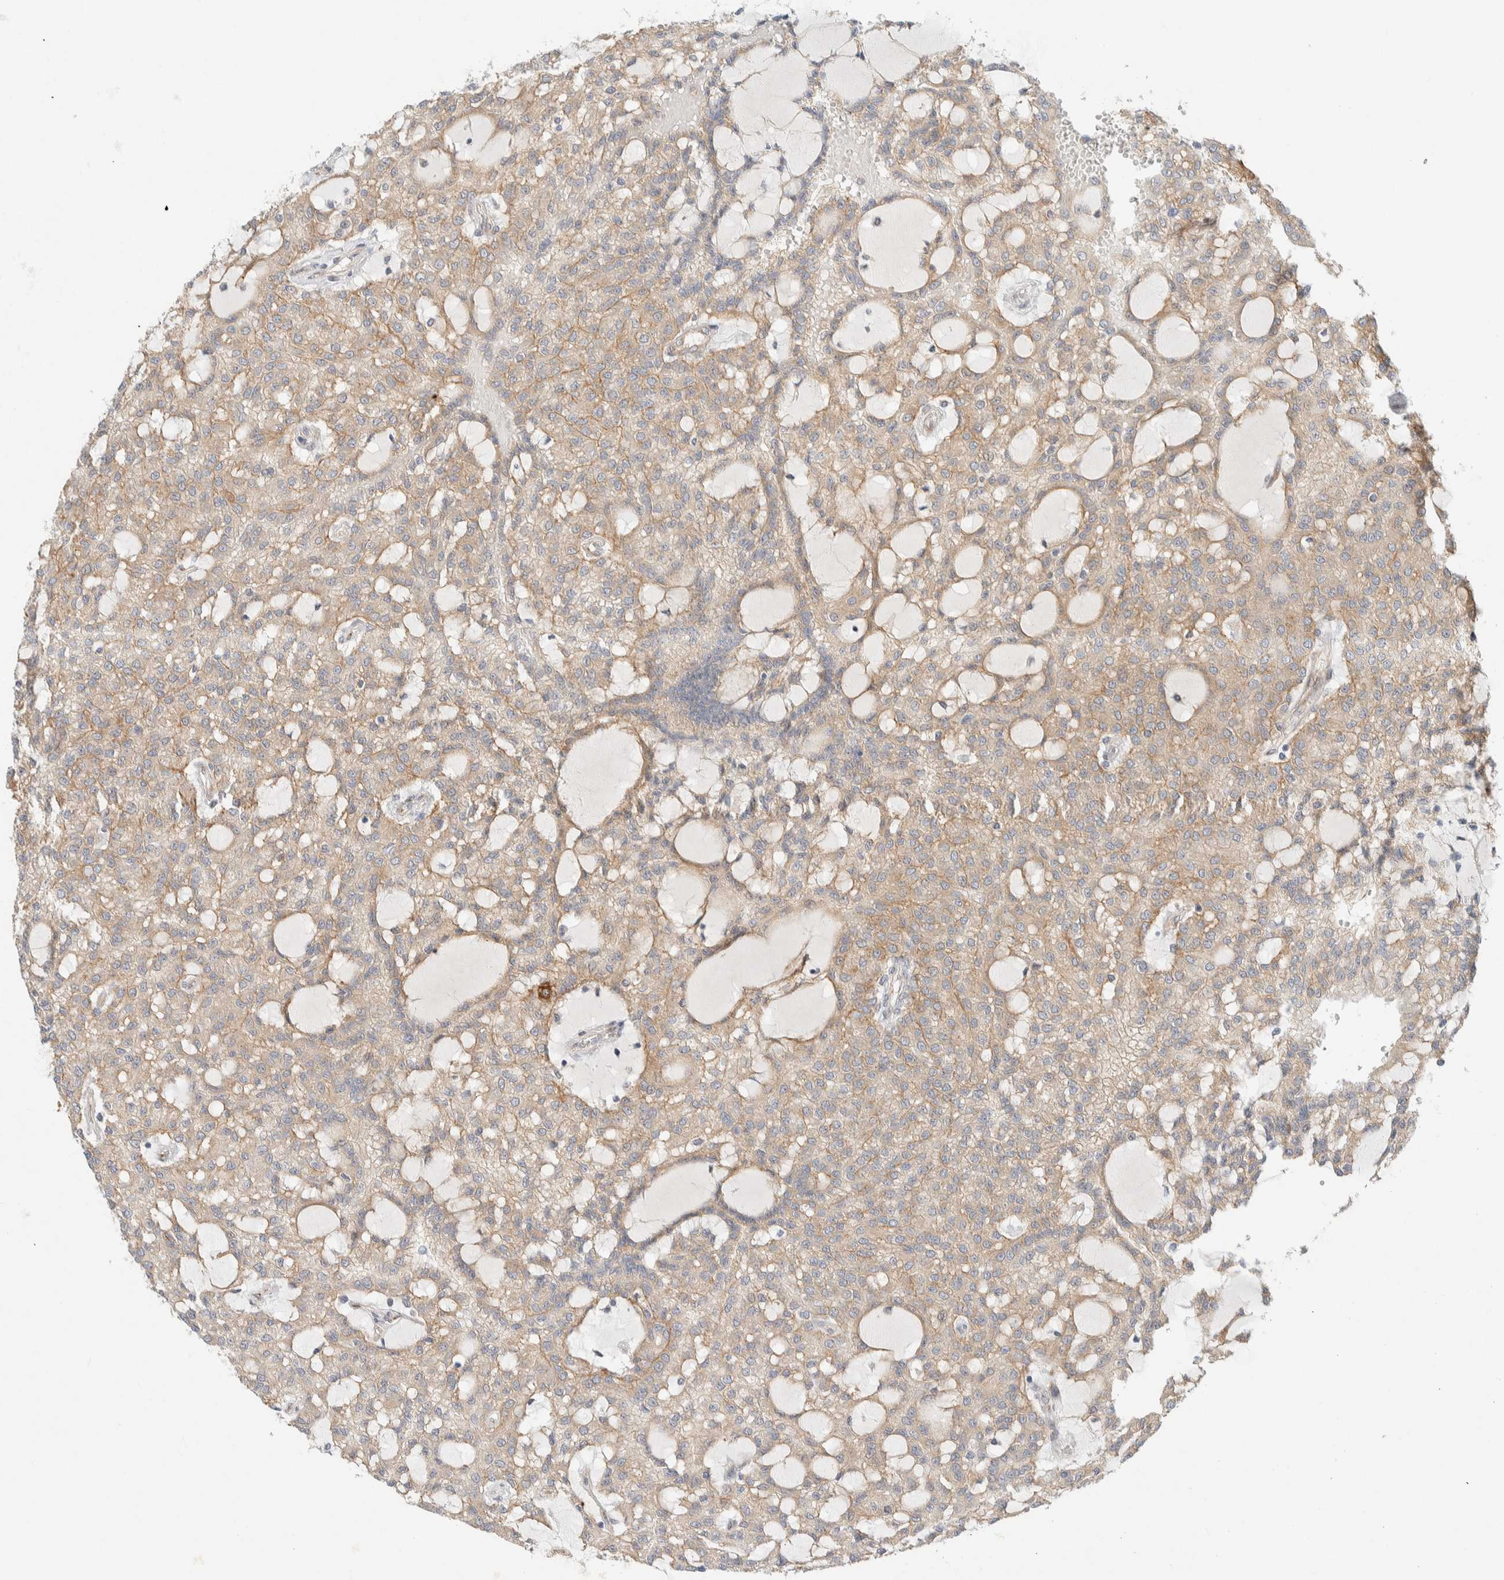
{"staining": {"intensity": "weak", "quantity": ">75%", "location": "cytoplasmic/membranous"}, "tissue": "renal cancer", "cell_type": "Tumor cells", "image_type": "cancer", "snomed": [{"axis": "morphology", "description": "Adenocarcinoma, NOS"}, {"axis": "topography", "description": "Kidney"}], "caption": "DAB (3,3'-diaminobenzidine) immunohistochemical staining of human renal cancer displays weak cytoplasmic/membranous protein expression in about >75% of tumor cells.", "gene": "TMEM184B", "patient": {"sex": "male", "age": 63}}